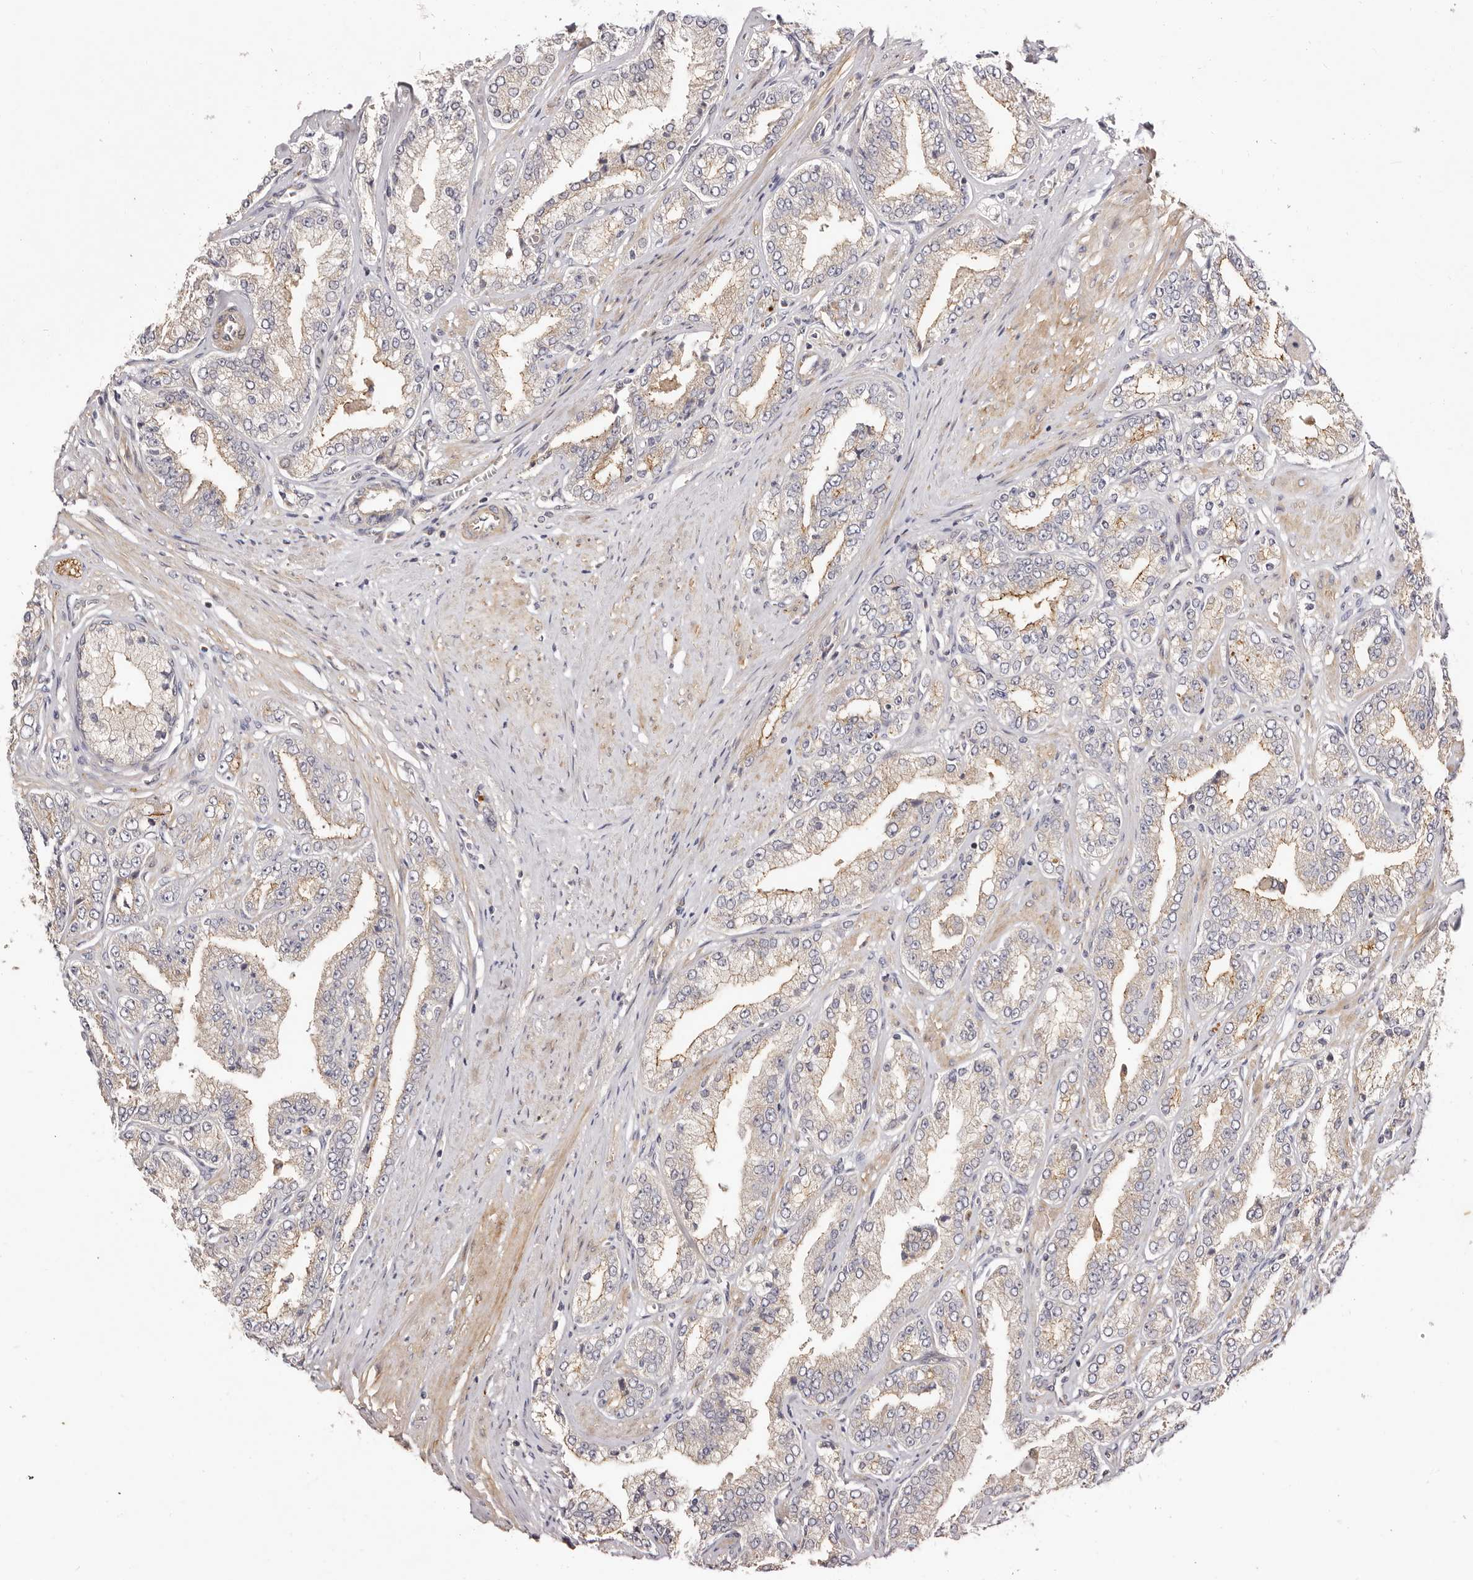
{"staining": {"intensity": "negative", "quantity": "none", "location": "none"}, "tissue": "prostate cancer", "cell_type": "Tumor cells", "image_type": "cancer", "snomed": [{"axis": "morphology", "description": "Adenocarcinoma, High grade"}, {"axis": "topography", "description": "Prostate"}], "caption": "Prostate adenocarcinoma (high-grade) stained for a protein using immunohistochemistry displays no positivity tumor cells.", "gene": "ADAMTS9", "patient": {"sex": "male", "age": 71}}